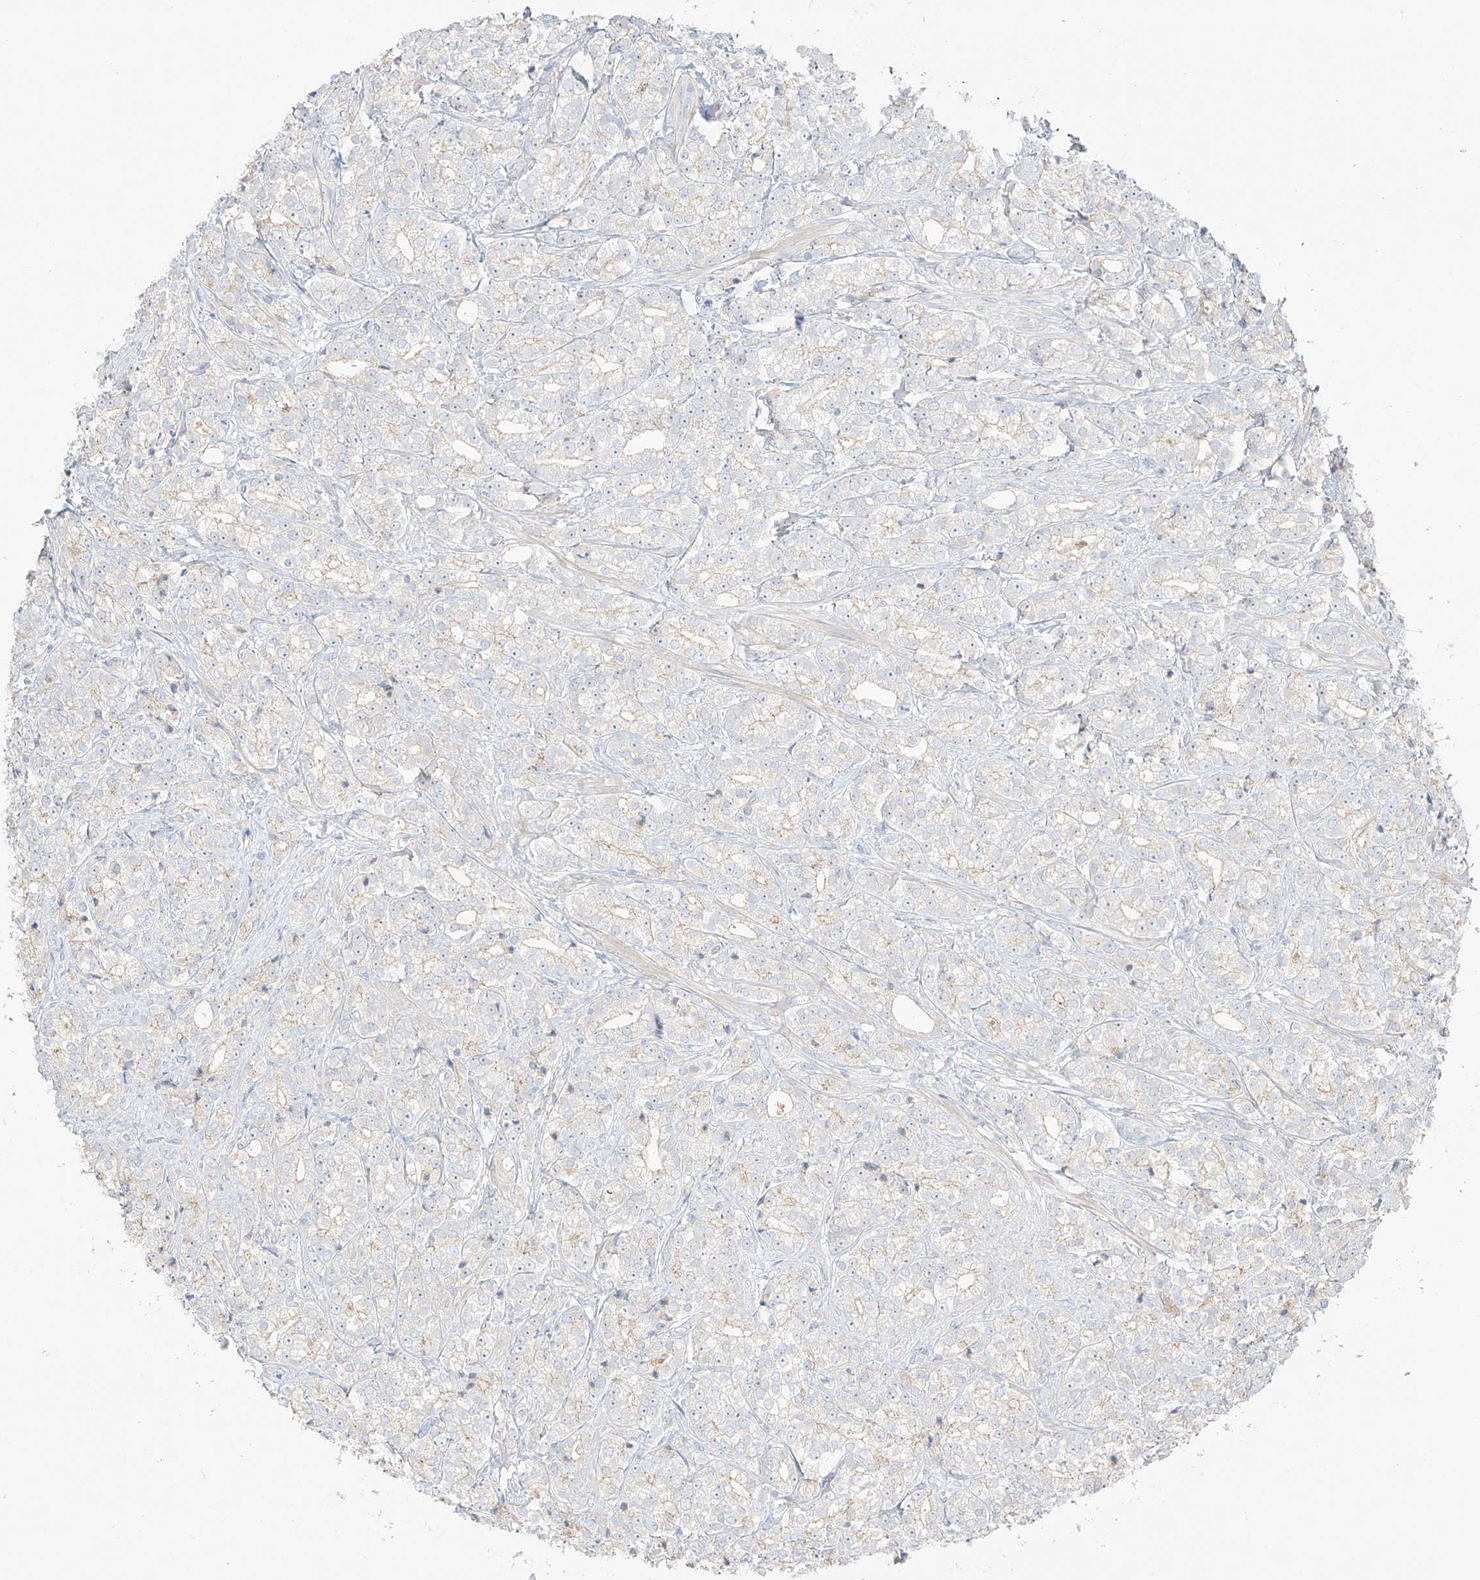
{"staining": {"intensity": "weak", "quantity": "<25%", "location": "cytoplasmic/membranous"}, "tissue": "prostate cancer", "cell_type": "Tumor cells", "image_type": "cancer", "snomed": [{"axis": "morphology", "description": "Adenocarcinoma, High grade"}, {"axis": "topography", "description": "Prostate"}], "caption": "Micrograph shows no significant protein expression in tumor cells of prostate cancer.", "gene": "ZBTB41", "patient": {"sex": "male", "age": 69}}